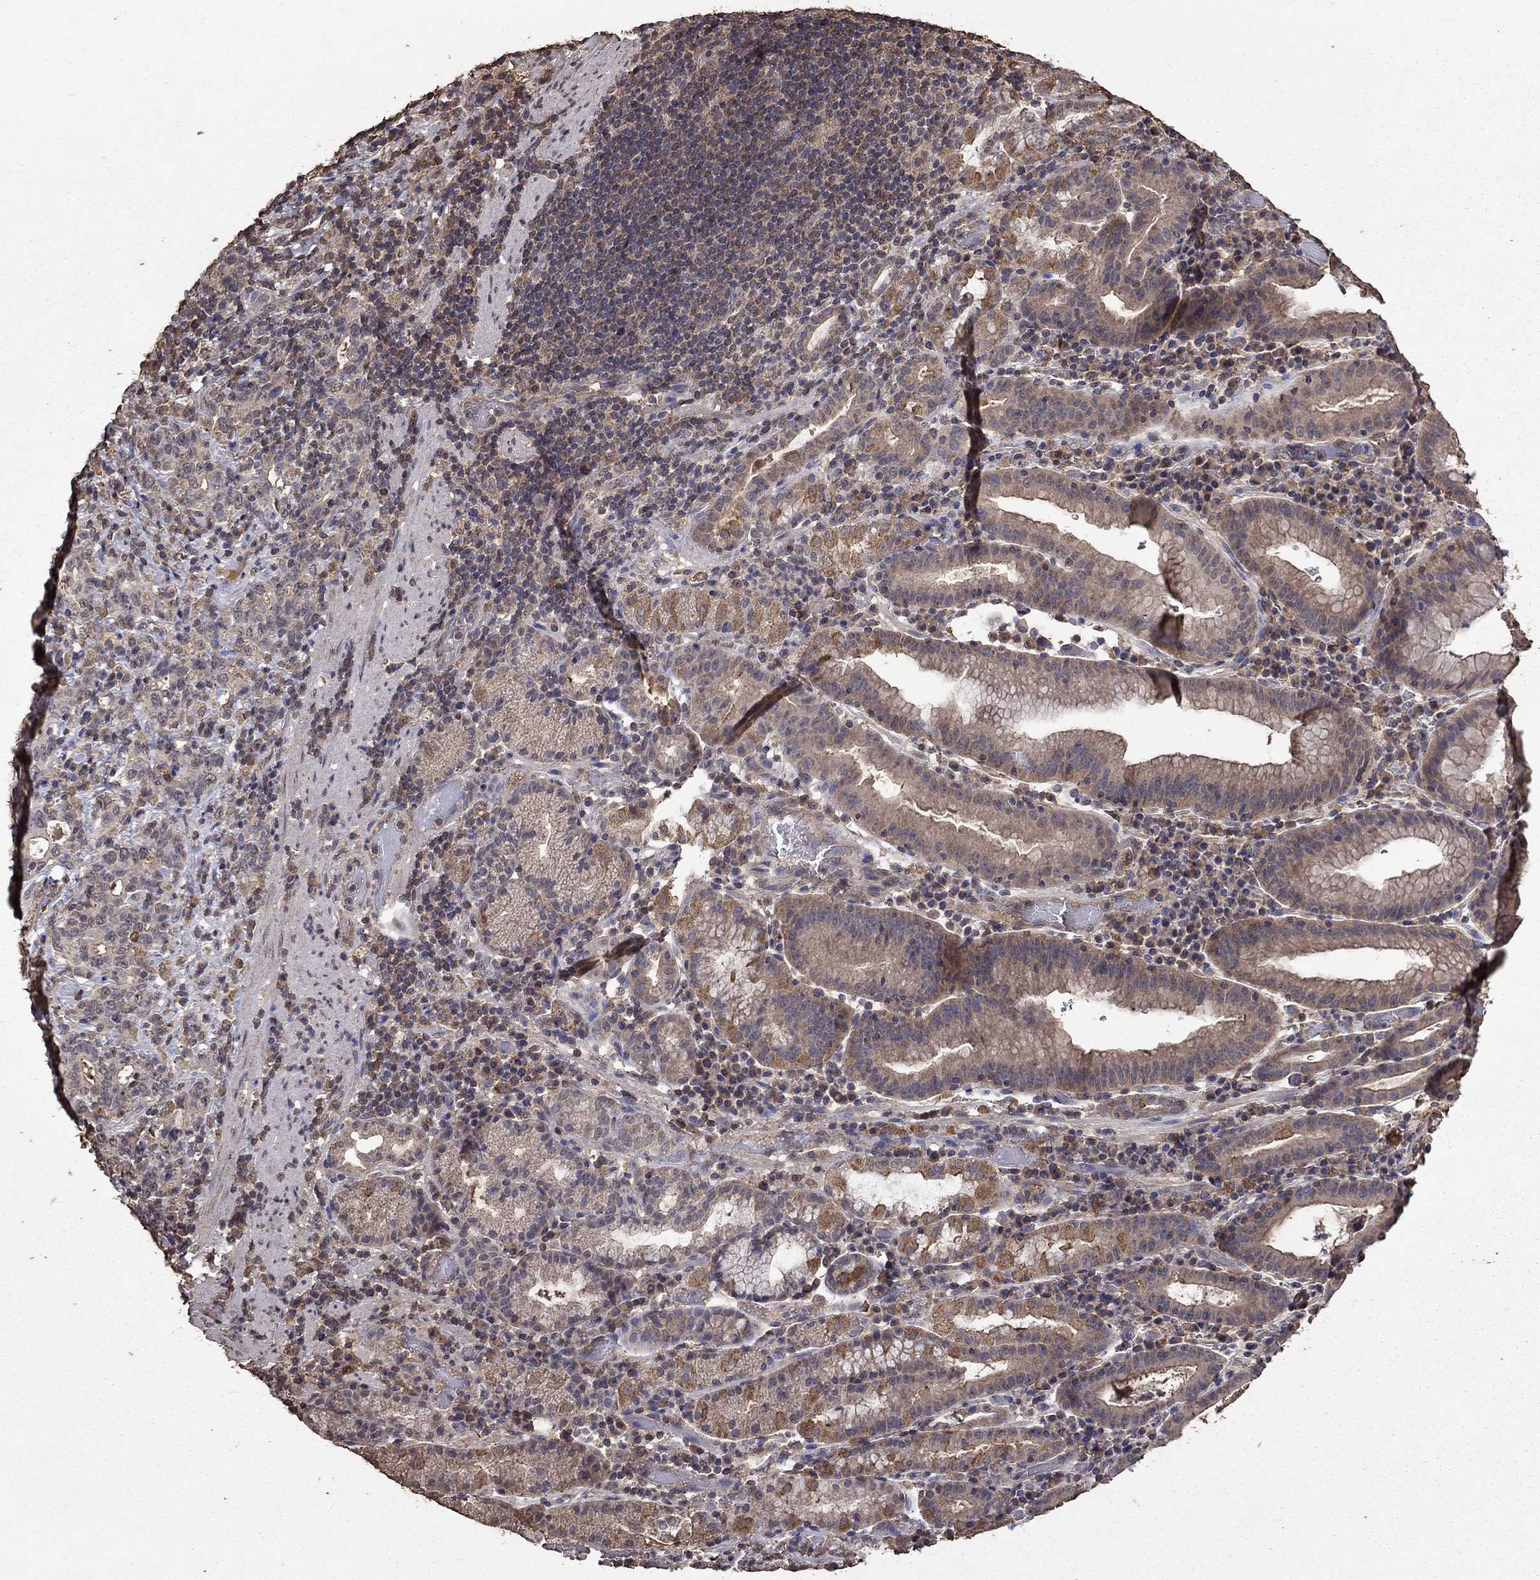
{"staining": {"intensity": "moderate", "quantity": "<25%", "location": "cytoplasmic/membranous"}, "tissue": "stomach cancer", "cell_type": "Tumor cells", "image_type": "cancer", "snomed": [{"axis": "morphology", "description": "Adenocarcinoma, NOS"}, {"axis": "topography", "description": "Stomach"}], "caption": "Stomach cancer (adenocarcinoma) tissue displays moderate cytoplasmic/membranous positivity in about <25% of tumor cells", "gene": "SERPINA5", "patient": {"sex": "male", "age": 79}}